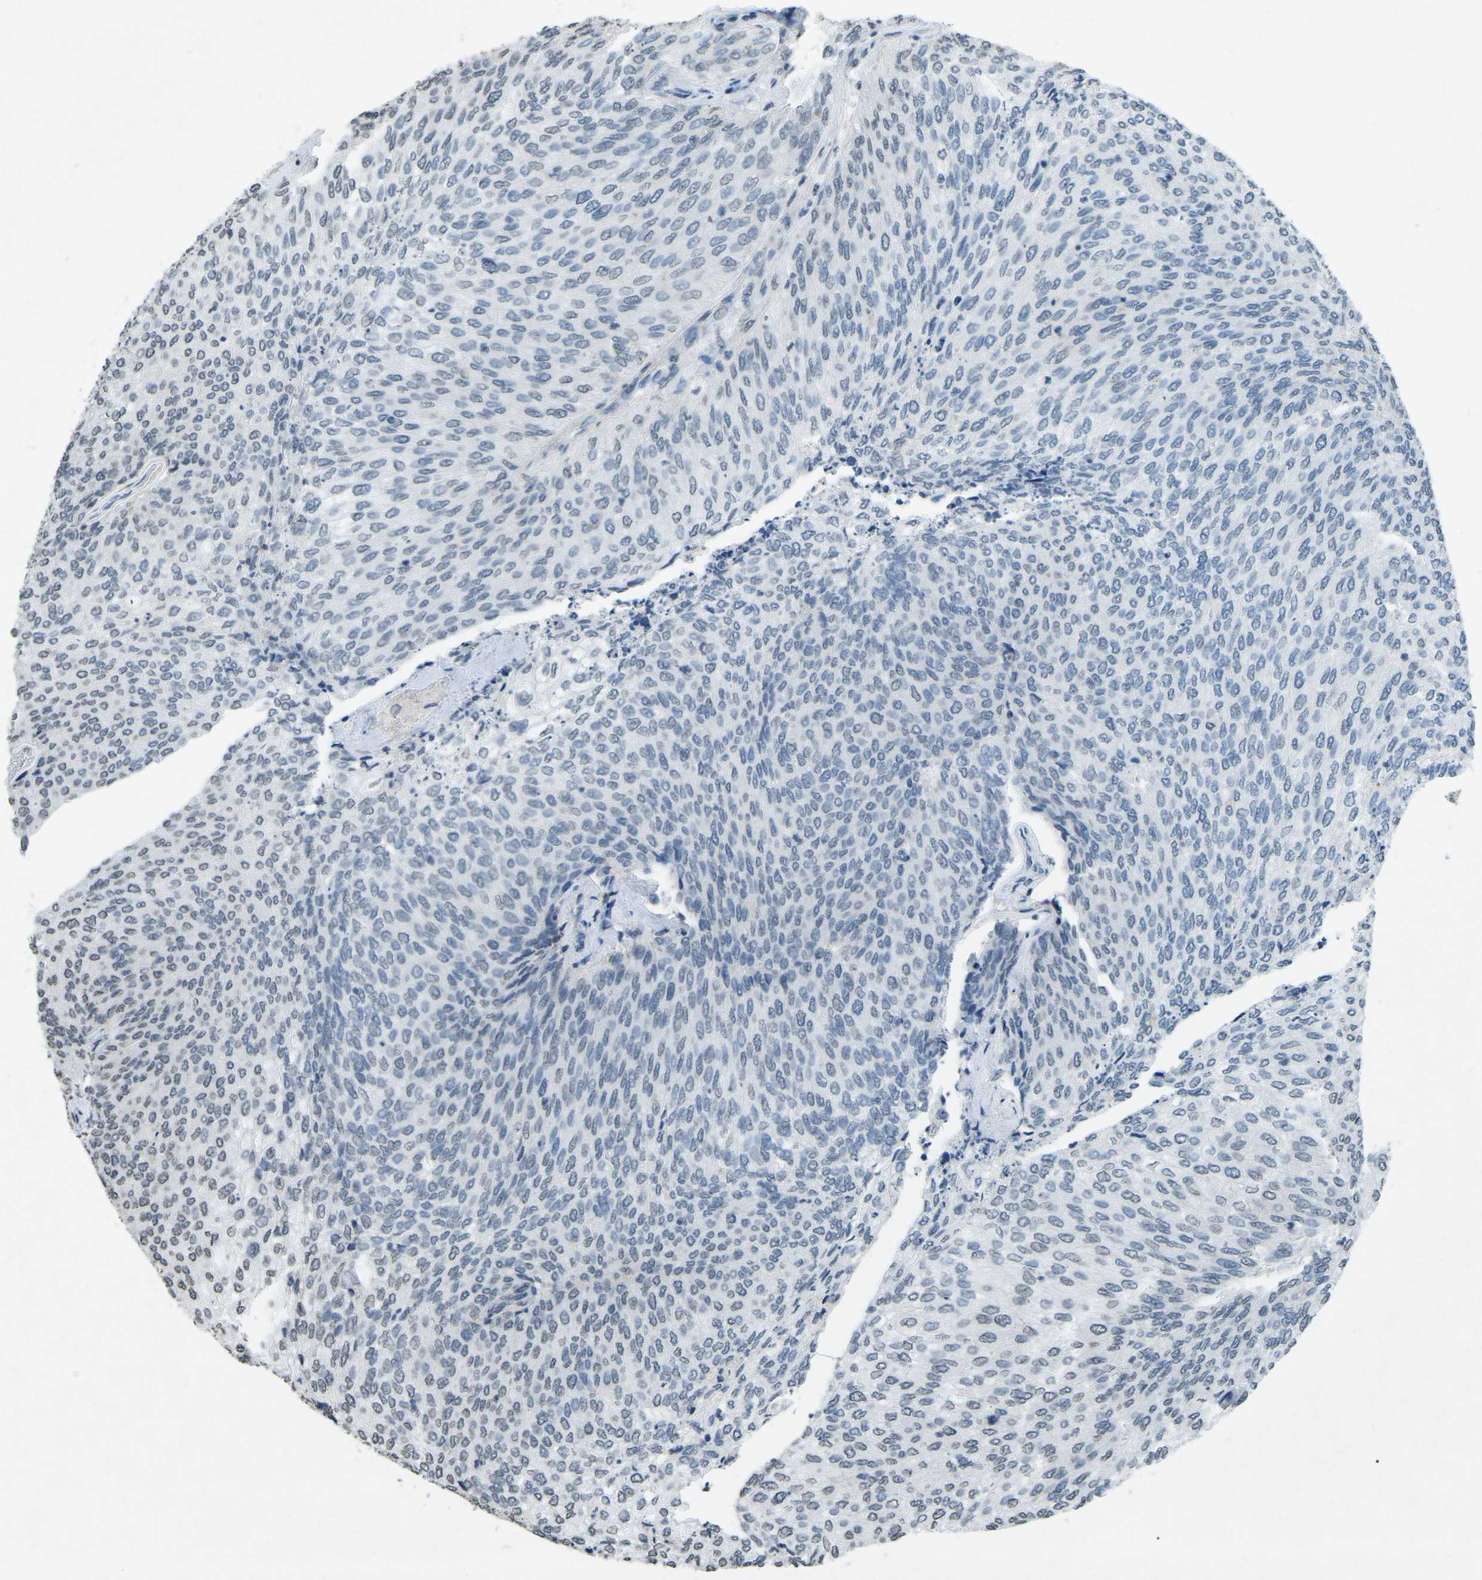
{"staining": {"intensity": "negative", "quantity": "none", "location": "none"}, "tissue": "urothelial cancer", "cell_type": "Tumor cells", "image_type": "cancer", "snomed": [{"axis": "morphology", "description": "Urothelial carcinoma, Low grade"}, {"axis": "topography", "description": "Urinary bladder"}], "caption": "The IHC image has no significant staining in tumor cells of urothelial carcinoma (low-grade) tissue.", "gene": "TFR2", "patient": {"sex": "female", "age": 79}}